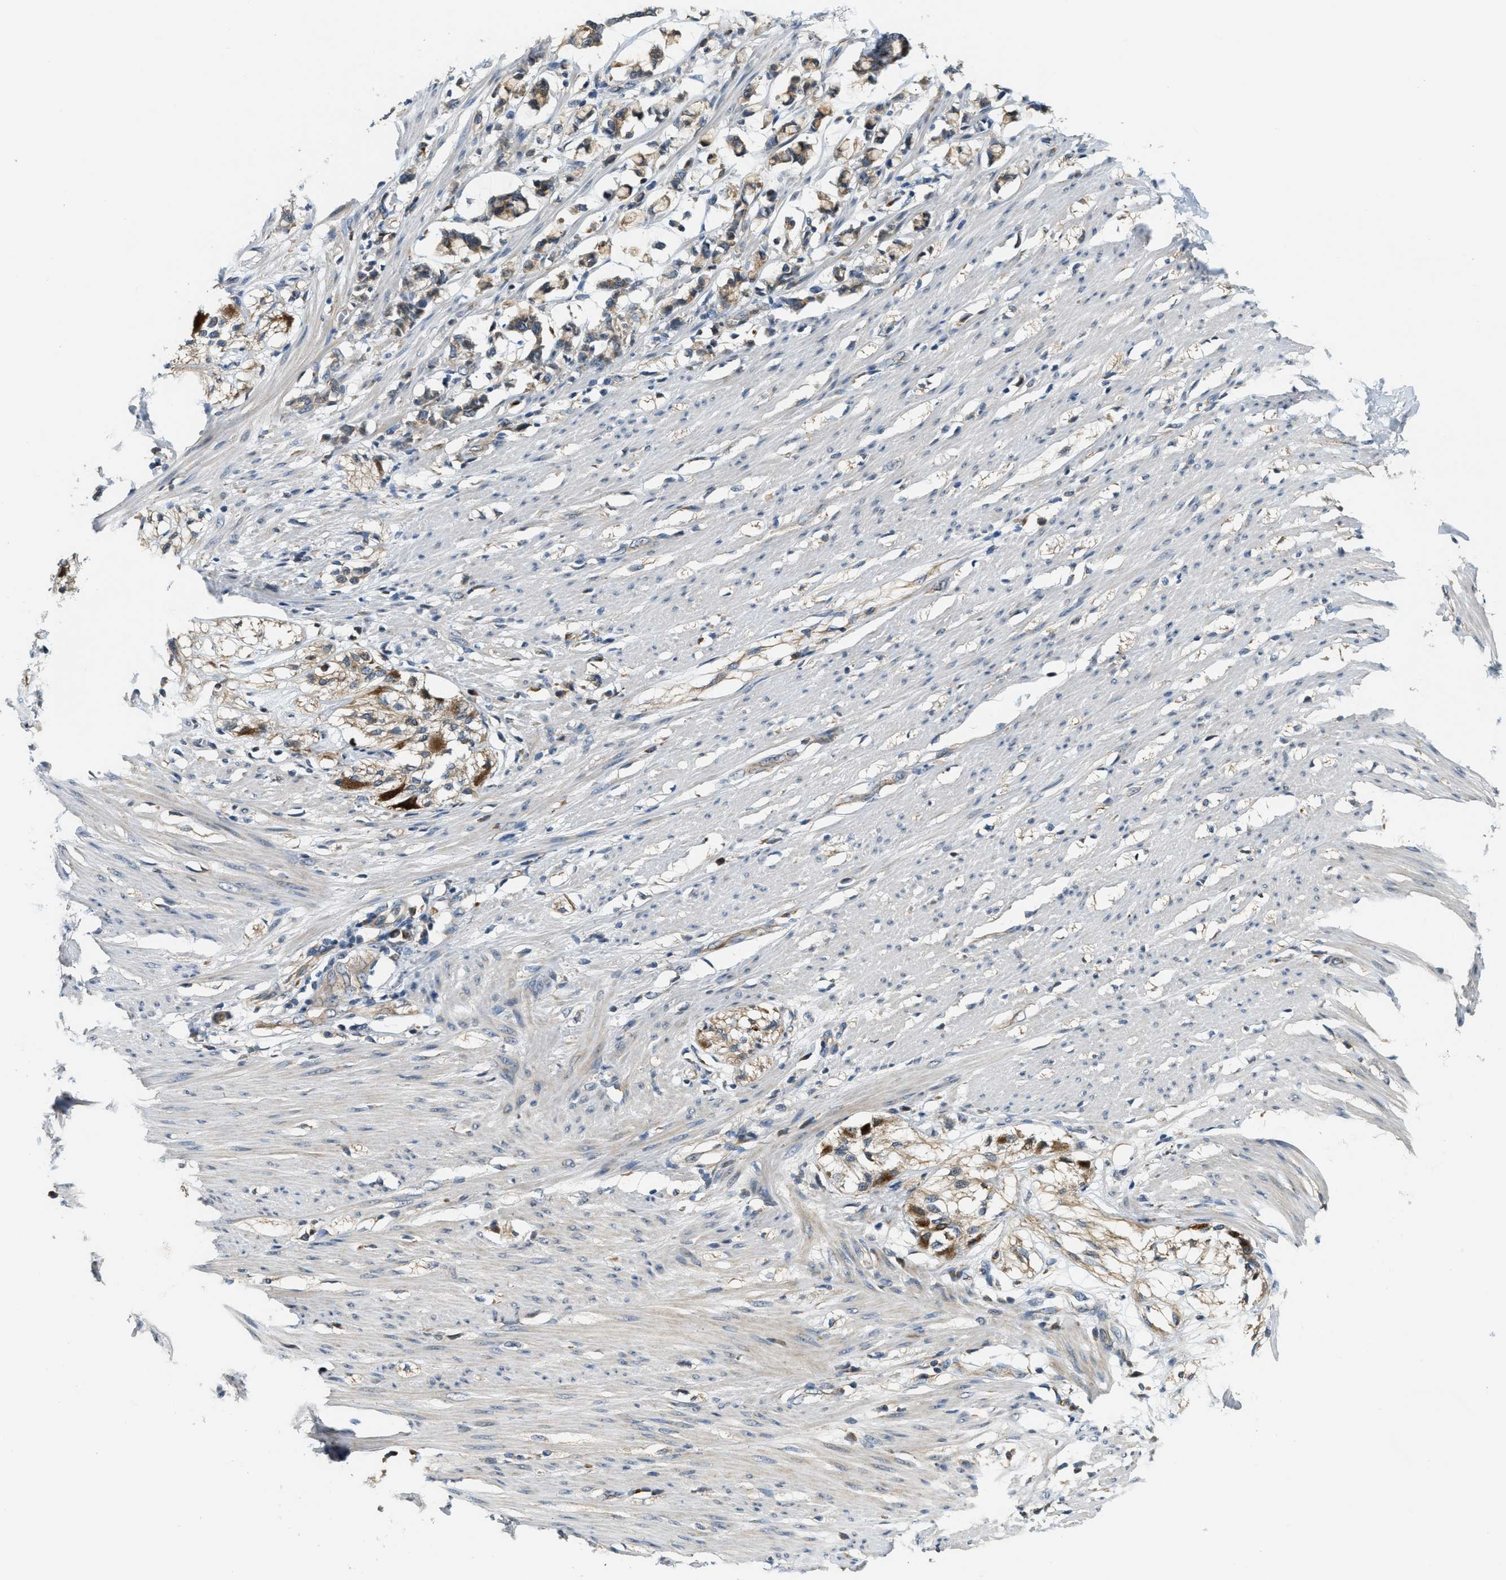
{"staining": {"intensity": "moderate", "quantity": "25%-75%", "location": "cytoplasmic/membranous"}, "tissue": "smooth muscle", "cell_type": "Smooth muscle cells", "image_type": "normal", "snomed": [{"axis": "morphology", "description": "Normal tissue, NOS"}, {"axis": "morphology", "description": "Adenocarcinoma, NOS"}, {"axis": "topography", "description": "Smooth muscle"}, {"axis": "topography", "description": "Colon"}], "caption": "Brown immunohistochemical staining in benign human smooth muscle displays moderate cytoplasmic/membranous staining in about 25%-75% of smooth muscle cells.", "gene": "STARD3NL", "patient": {"sex": "male", "age": 14}}